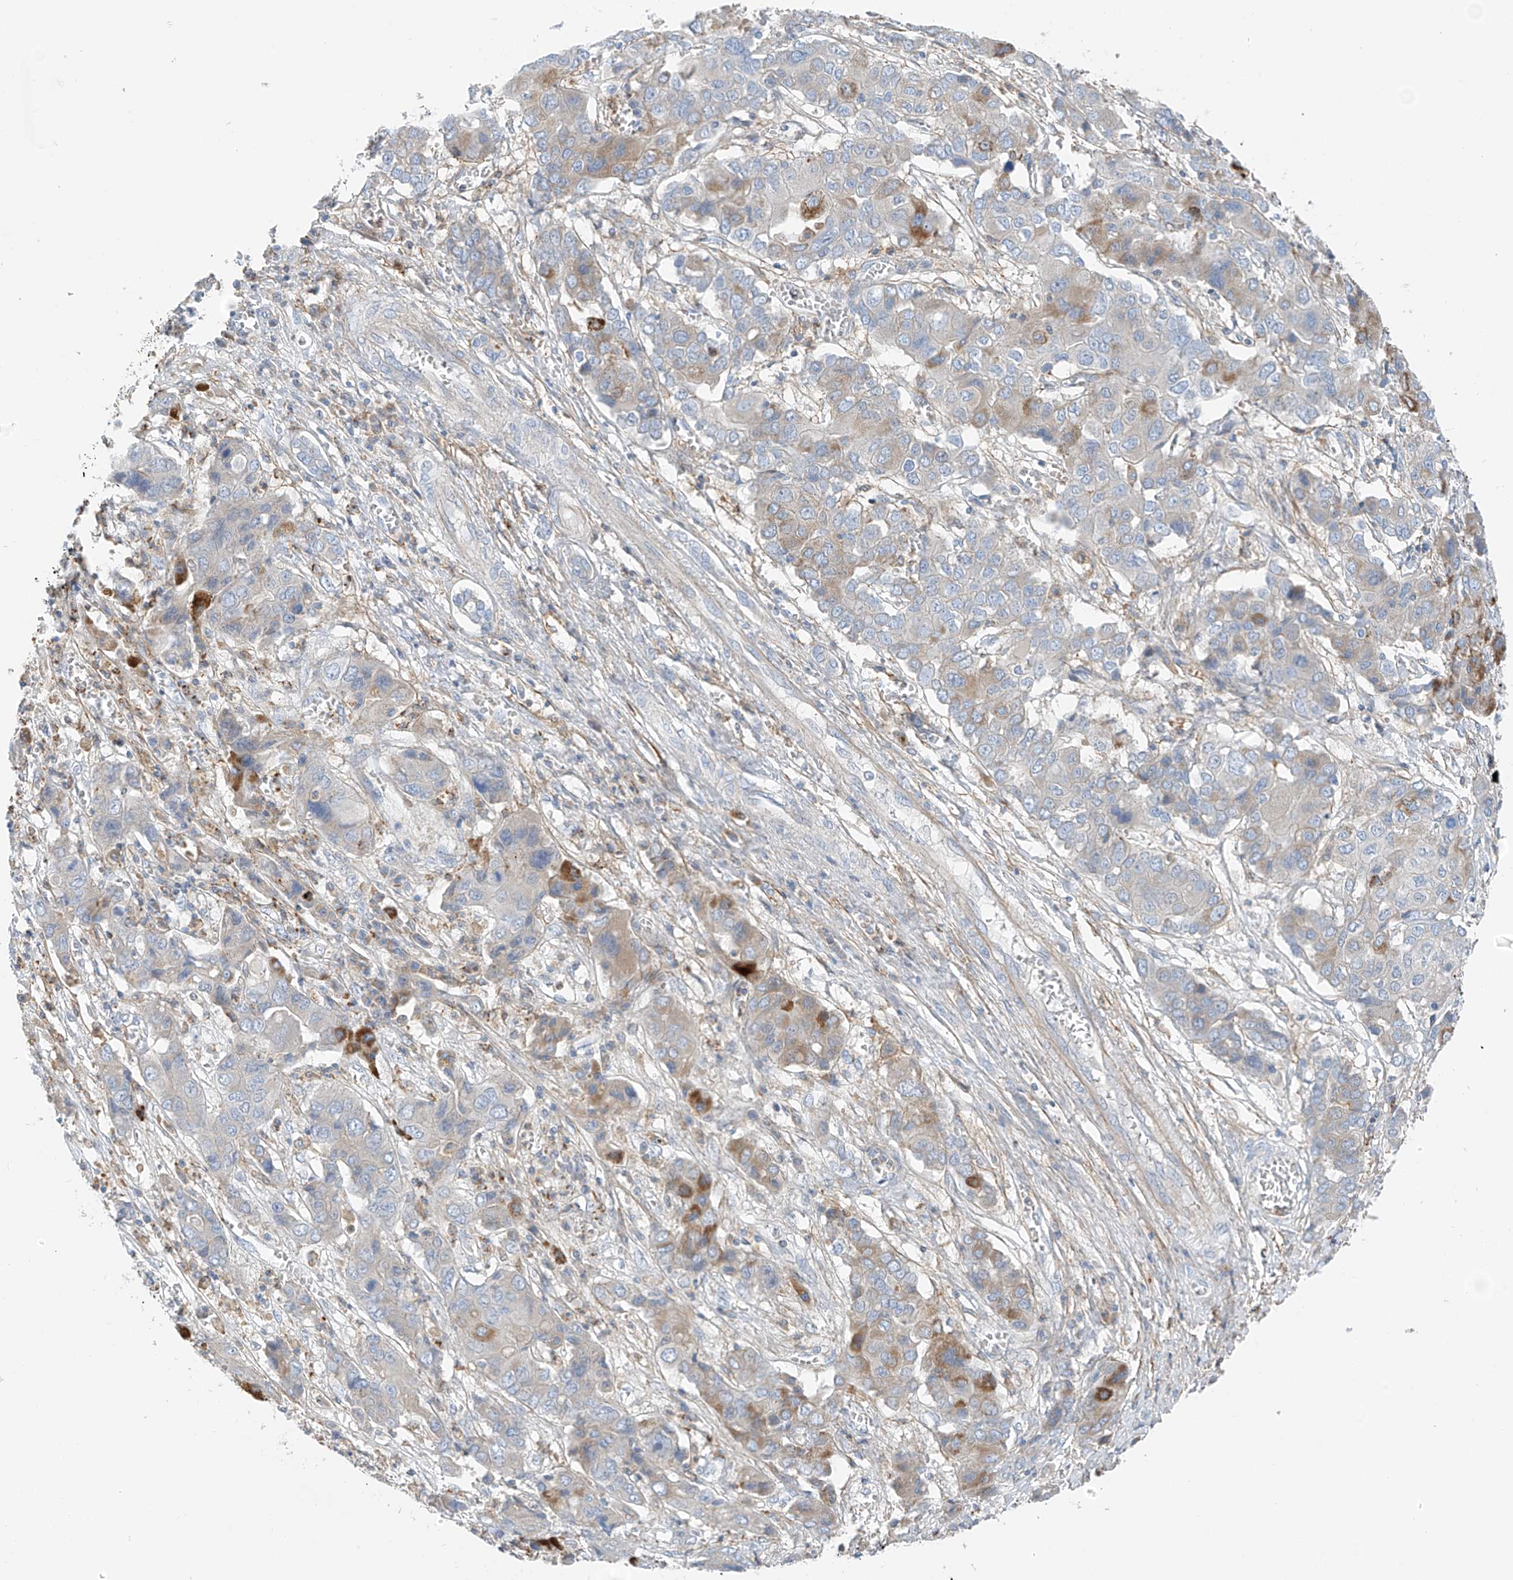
{"staining": {"intensity": "moderate", "quantity": "<25%", "location": "cytoplasmic/membranous"}, "tissue": "liver cancer", "cell_type": "Tumor cells", "image_type": "cancer", "snomed": [{"axis": "morphology", "description": "Cholangiocarcinoma"}, {"axis": "topography", "description": "Liver"}], "caption": "Liver cancer (cholangiocarcinoma) tissue reveals moderate cytoplasmic/membranous expression in about <25% of tumor cells, visualized by immunohistochemistry.", "gene": "NALCN", "patient": {"sex": "male", "age": 67}}